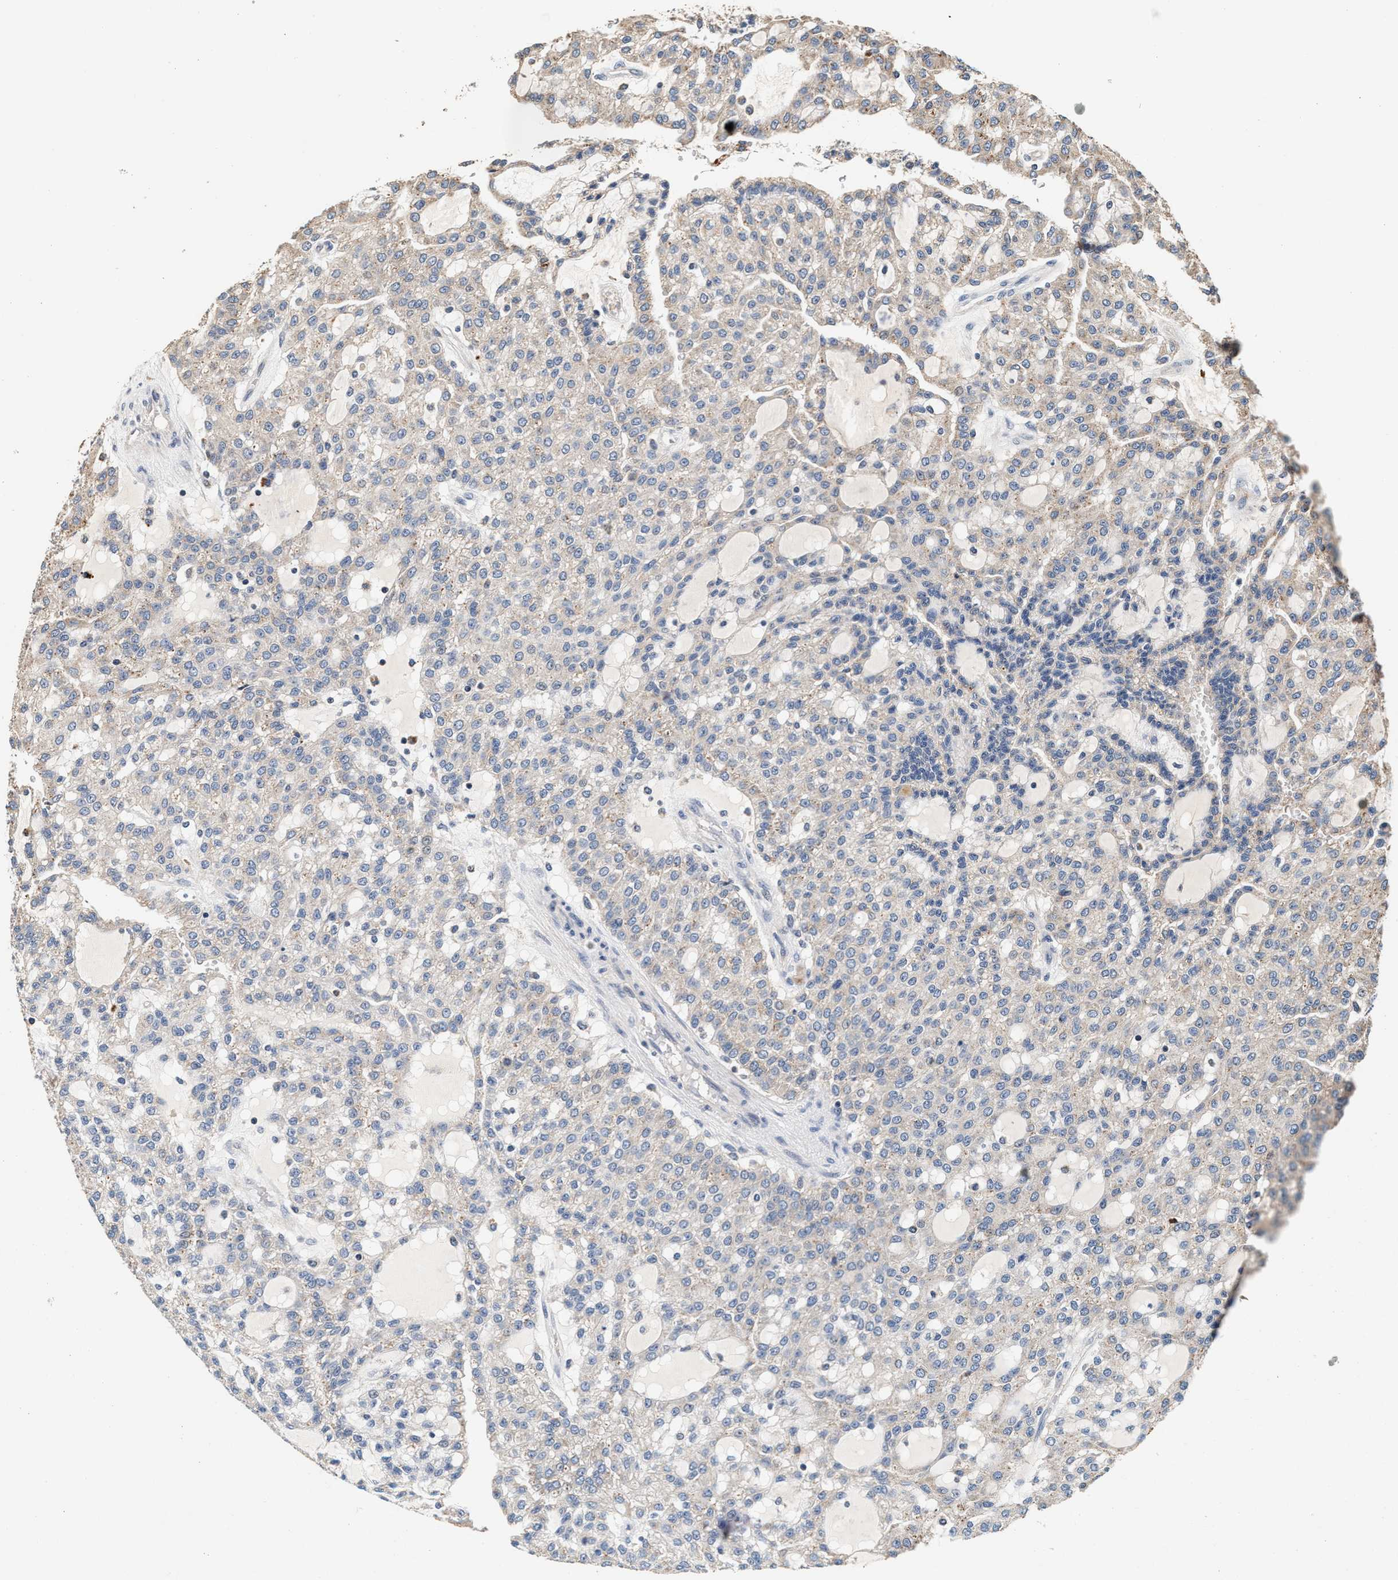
{"staining": {"intensity": "weak", "quantity": "<25%", "location": "cytoplasmic/membranous"}, "tissue": "renal cancer", "cell_type": "Tumor cells", "image_type": "cancer", "snomed": [{"axis": "morphology", "description": "Adenocarcinoma, NOS"}, {"axis": "topography", "description": "Kidney"}], "caption": "The immunohistochemistry (IHC) histopathology image has no significant expression in tumor cells of renal cancer (adenocarcinoma) tissue. Brightfield microscopy of IHC stained with DAB (brown) and hematoxylin (blue), captured at high magnification.", "gene": "PTGR3", "patient": {"sex": "male", "age": 63}}